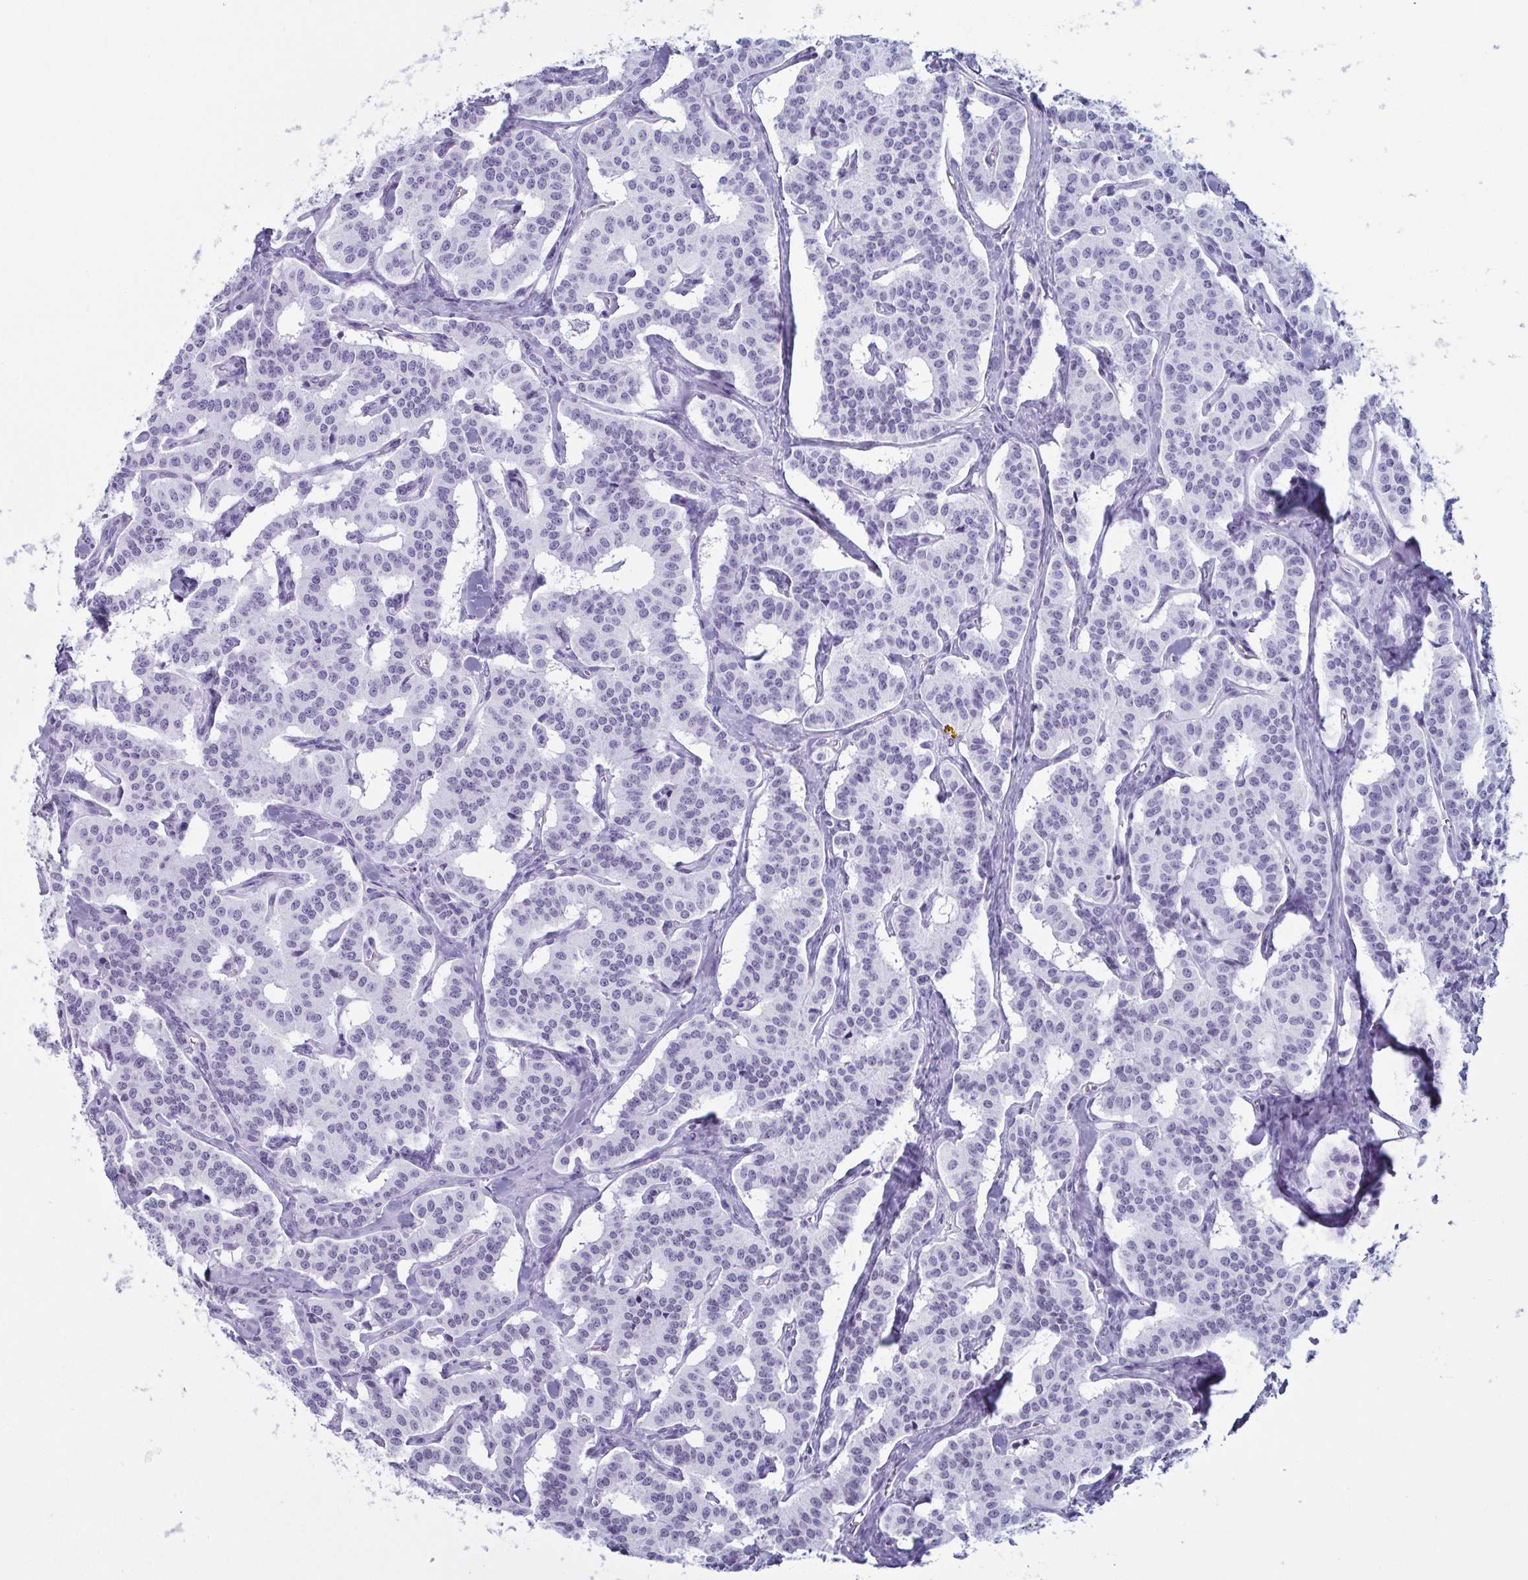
{"staining": {"intensity": "negative", "quantity": "none", "location": "none"}, "tissue": "carcinoid", "cell_type": "Tumor cells", "image_type": "cancer", "snomed": [{"axis": "morphology", "description": "Carcinoid, malignant, NOS"}, {"axis": "topography", "description": "Lung"}], "caption": "A high-resolution histopathology image shows immunohistochemistry (IHC) staining of carcinoid, which shows no significant positivity in tumor cells. (DAB IHC visualized using brightfield microscopy, high magnification).", "gene": "RBM7", "patient": {"sex": "female", "age": 46}}